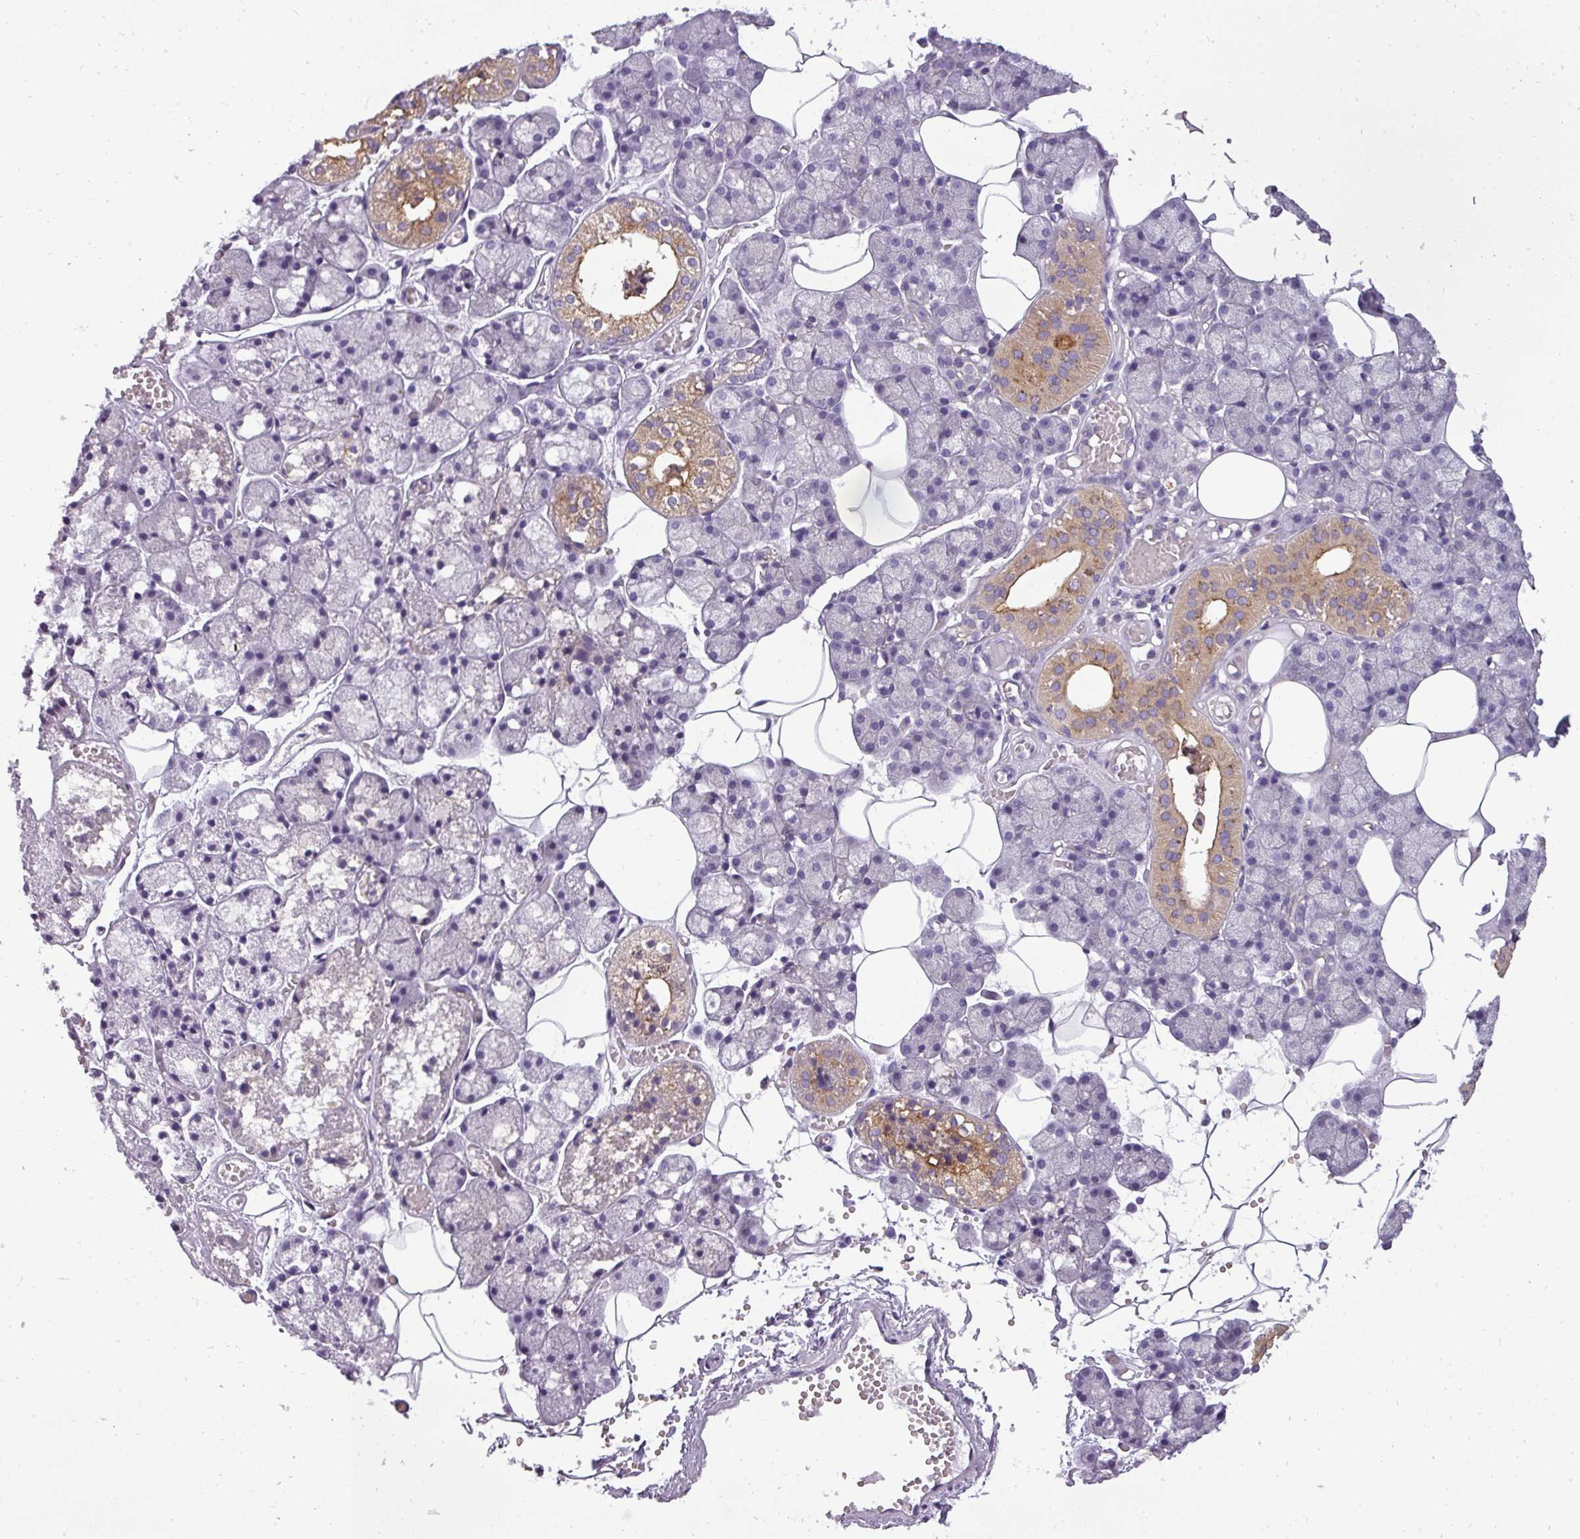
{"staining": {"intensity": "moderate", "quantity": "<25%", "location": "cytoplasmic/membranous"}, "tissue": "salivary gland", "cell_type": "Glandular cells", "image_type": "normal", "snomed": [{"axis": "morphology", "description": "Normal tissue, NOS"}, {"axis": "topography", "description": "Salivary gland"}], "caption": "IHC of unremarkable salivary gland displays low levels of moderate cytoplasmic/membranous staining in about <25% of glandular cells. (Brightfield microscopy of DAB IHC at high magnification).", "gene": "ATP6V1D", "patient": {"sex": "male", "age": 62}}